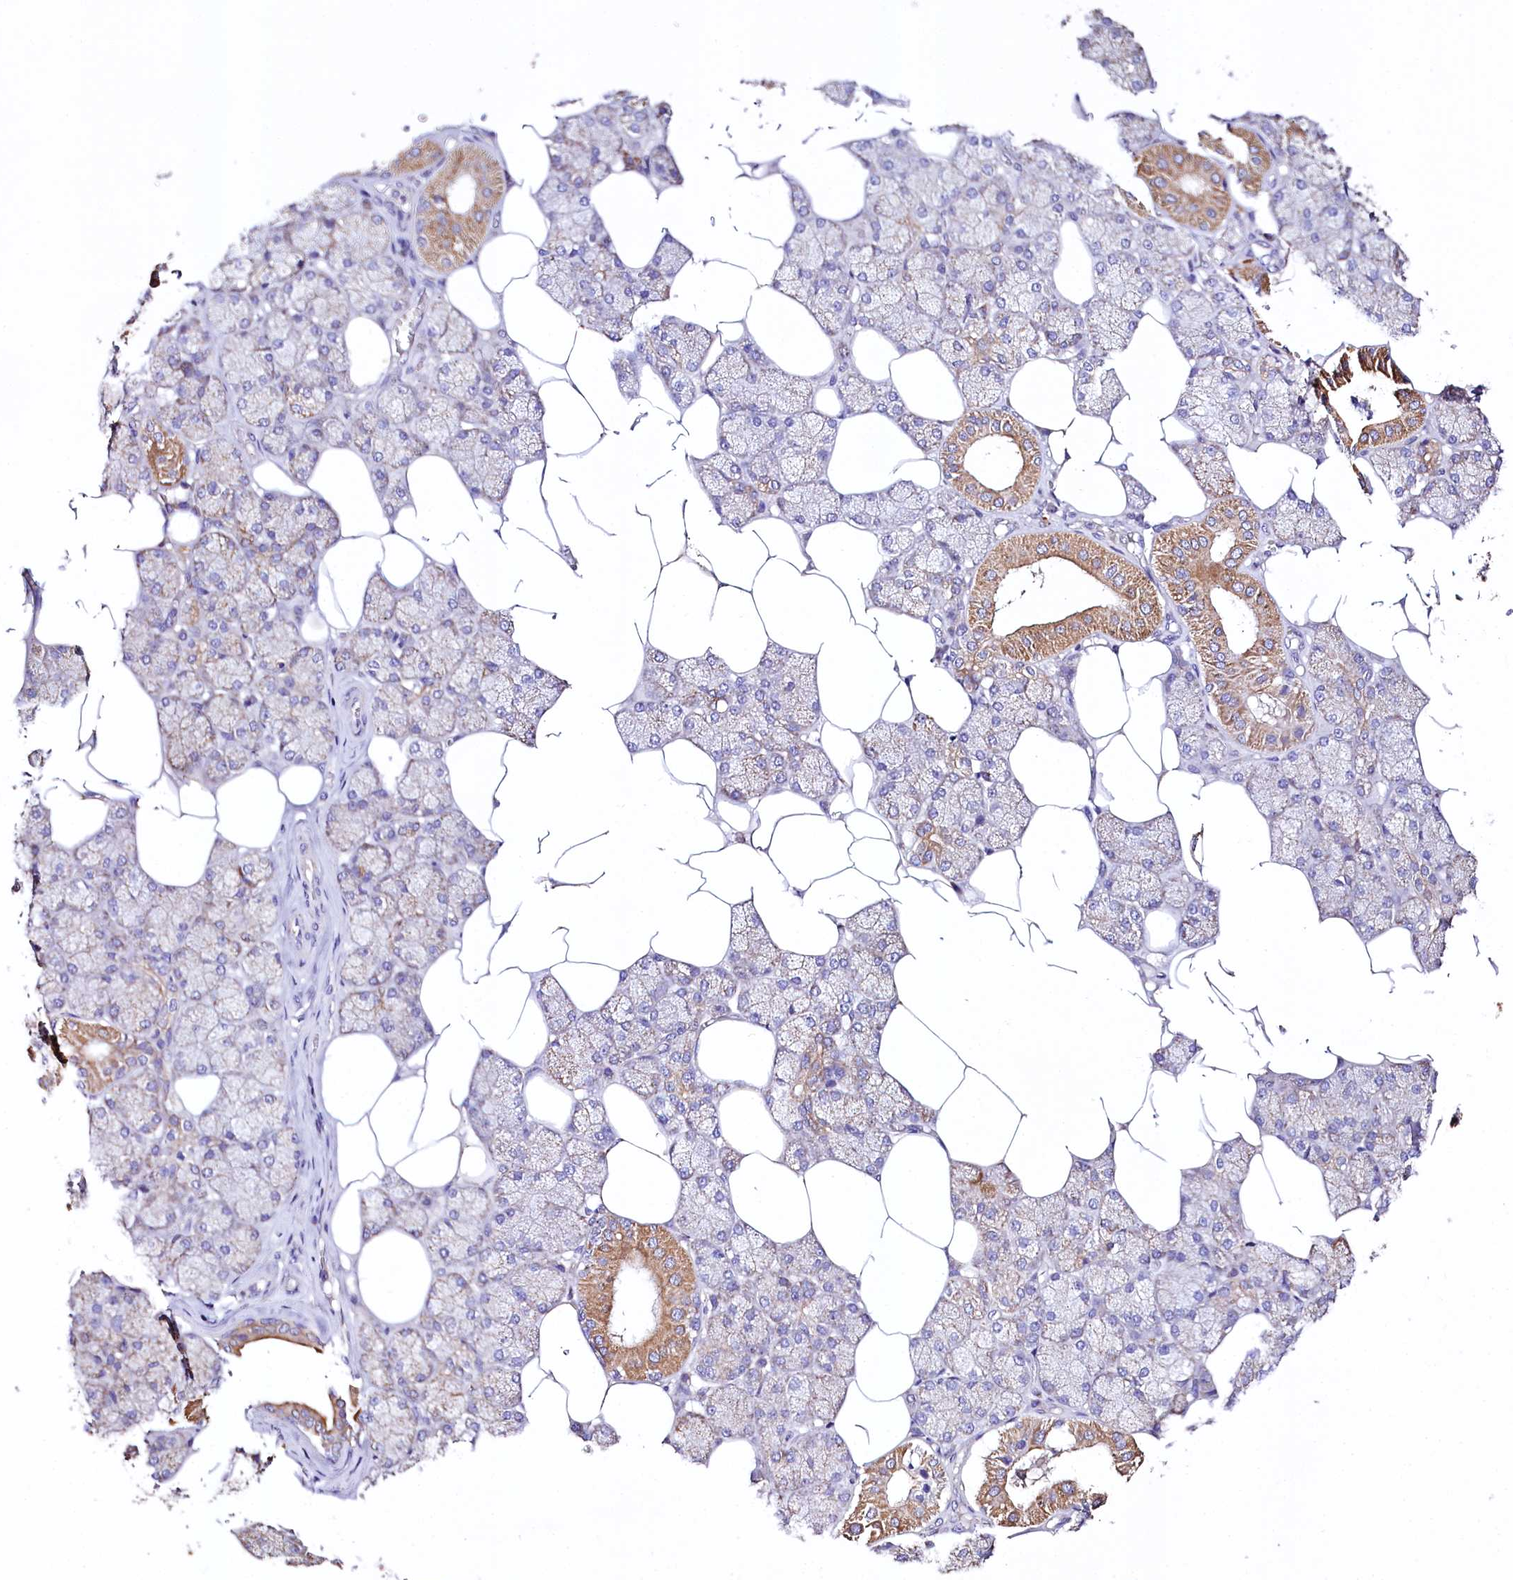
{"staining": {"intensity": "moderate", "quantity": "<25%", "location": "cytoplasmic/membranous"}, "tissue": "salivary gland", "cell_type": "Glandular cells", "image_type": "normal", "snomed": [{"axis": "morphology", "description": "Normal tissue, NOS"}, {"axis": "topography", "description": "Salivary gland"}], "caption": "High-power microscopy captured an immunohistochemistry image of benign salivary gland, revealing moderate cytoplasmic/membranous expression in about <25% of glandular cells. The protein is shown in brown color, while the nuclei are stained blue.", "gene": "ZNF45", "patient": {"sex": "male", "age": 62}}